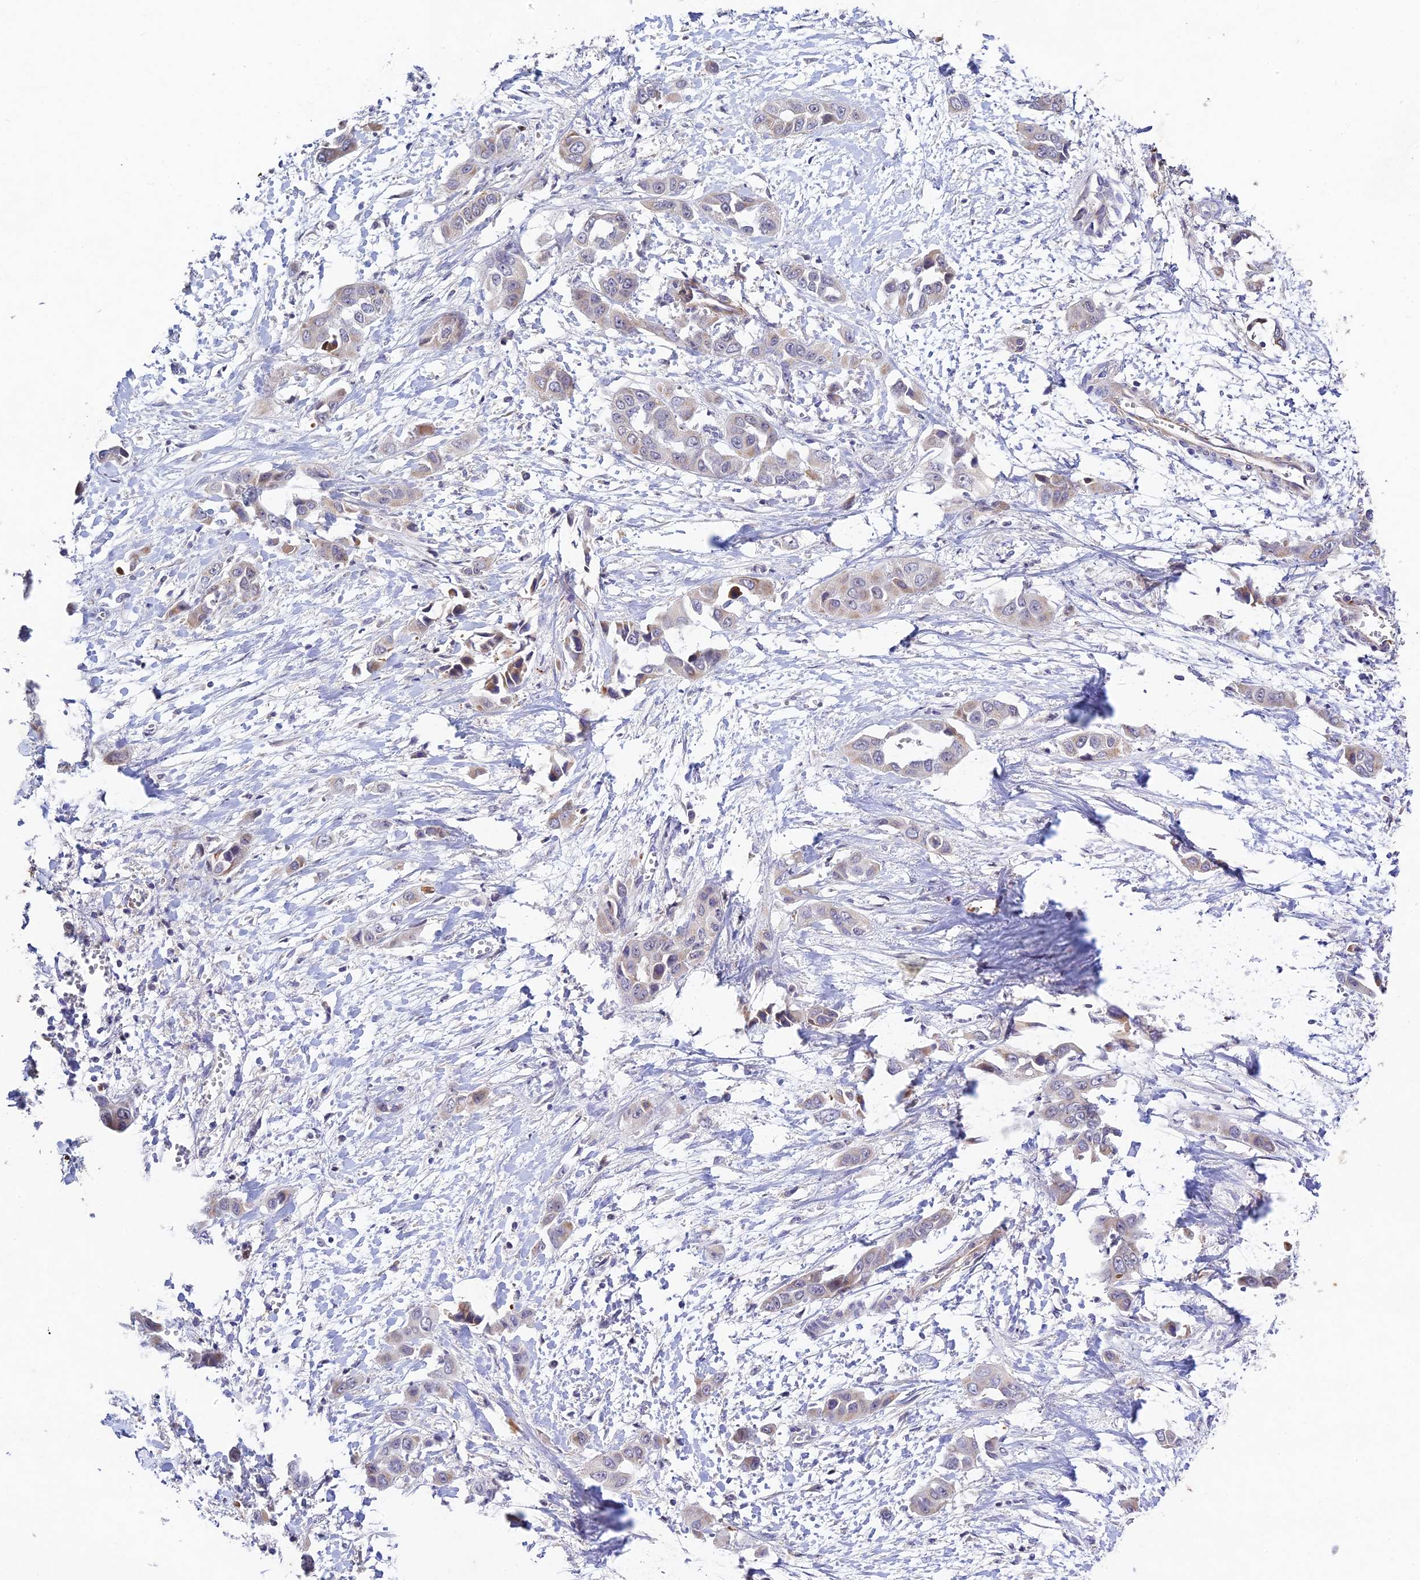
{"staining": {"intensity": "negative", "quantity": "none", "location": "none"}, "tissue": "liver cancer", "cell_type": "Tumor cells", "image_type": "cancer", "snomed": [{"axis": "morphology", "description": "Cholangiocarcinoma"}, {"axis": "topography", "description": "Liver"}], "caption": "This is a histopathology image of immunohistochemistry staining of liver cancer (cholangiocarcinoma), which shows no staining in tumor cells.", "gene": "RAVER1", "patient": {"sex": "female", "age": 52}}